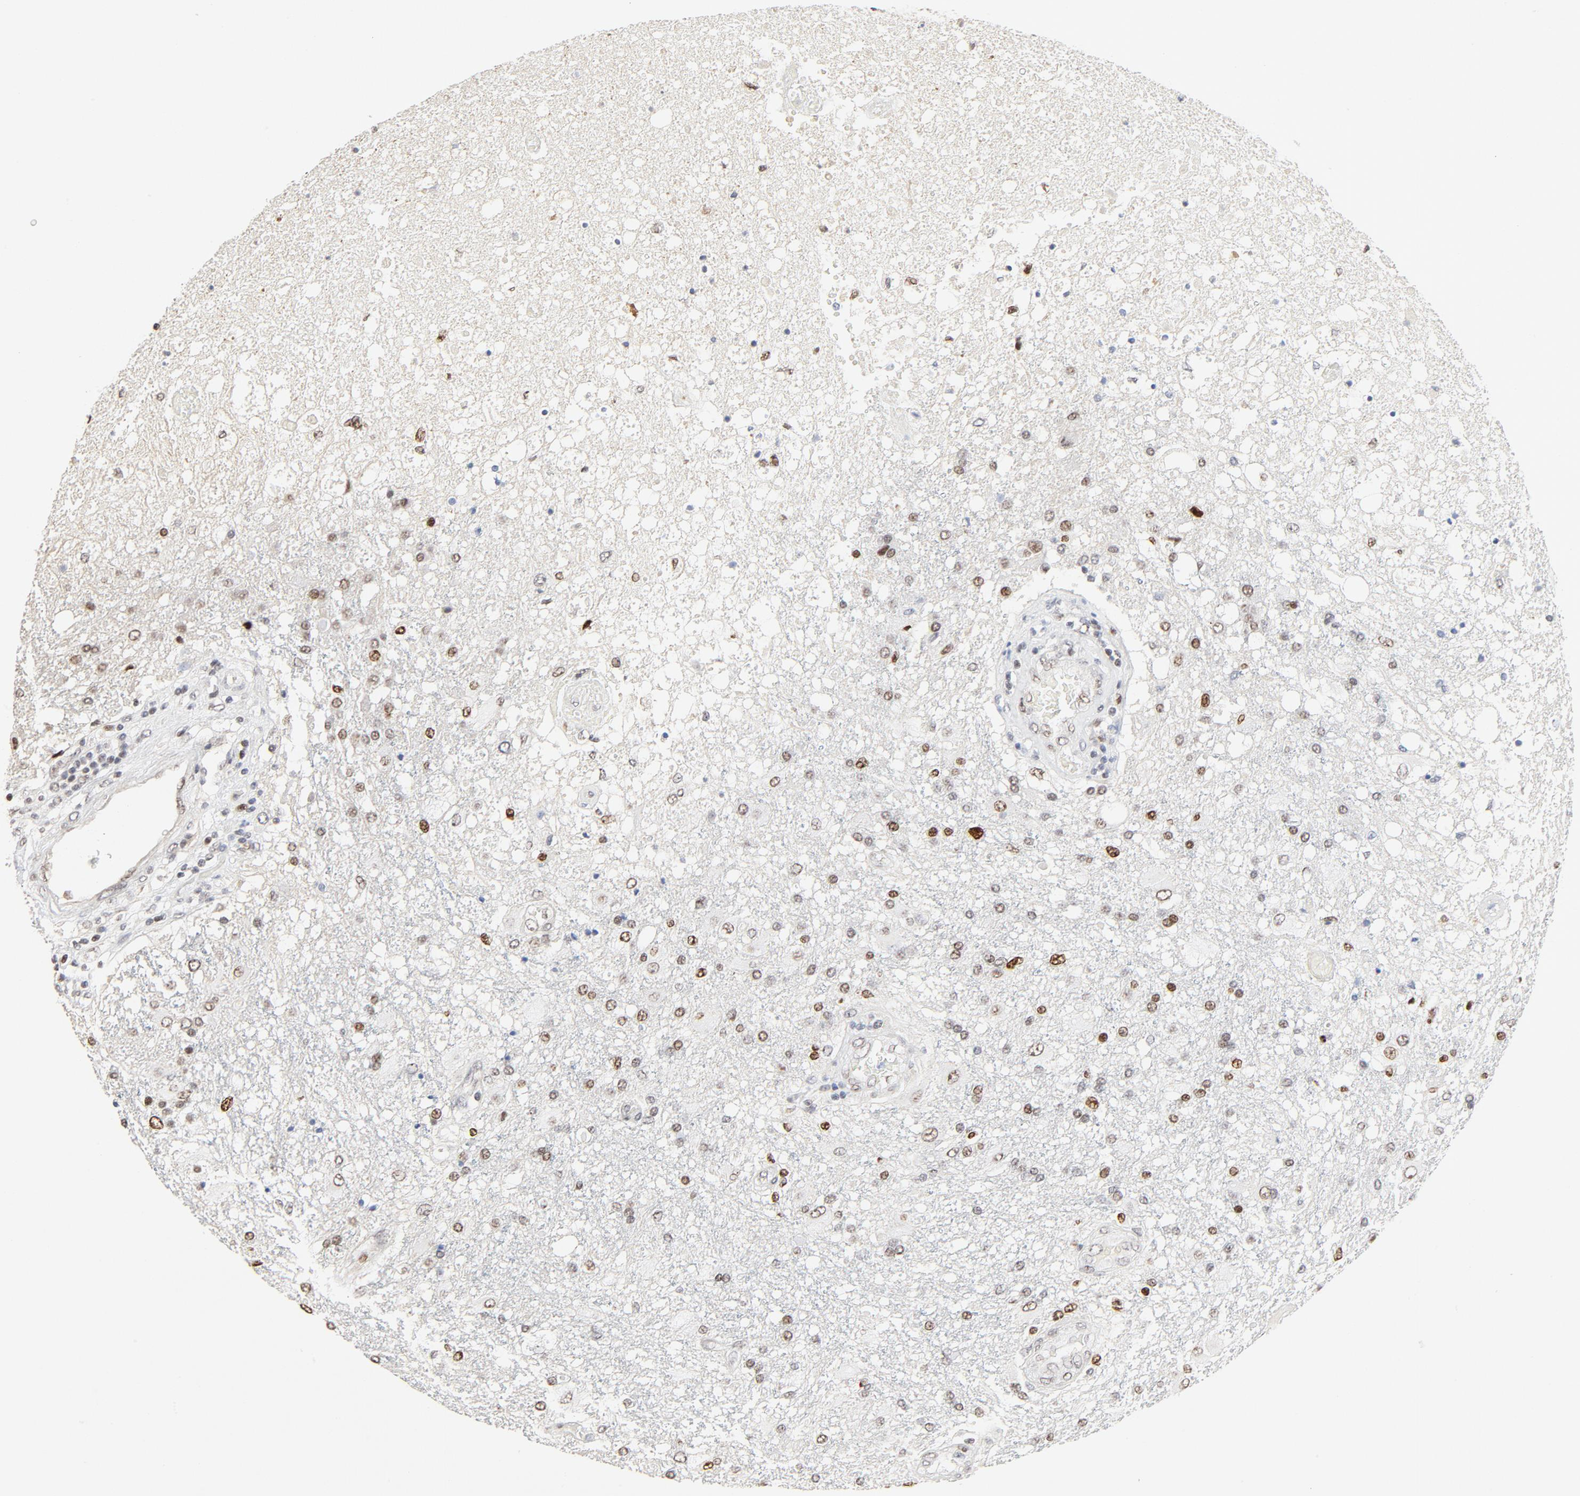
{"staining": {"intensity": "moderate", "quantity": ">75%", "location": "nuclear"}, "tissue": "glioma", "cell_type": "Tumor cells", "image_type": "cancer", "snomed": [{"axis": "morphology", "description": "Glioma, malignant, High grade"}, {"axis": "topography", "description": "pancreas cauda"}], "caption": "Tumor cells demonstrate moderate nuclear staining in about >75% of cells in glioma. The staining is performed using DAB brown chromogen to label protein expression. The nuclei are counter-stained blue using hematoxylin.", "gene": "GTF2I", "patient": {"sex": "male", "age": 60}}